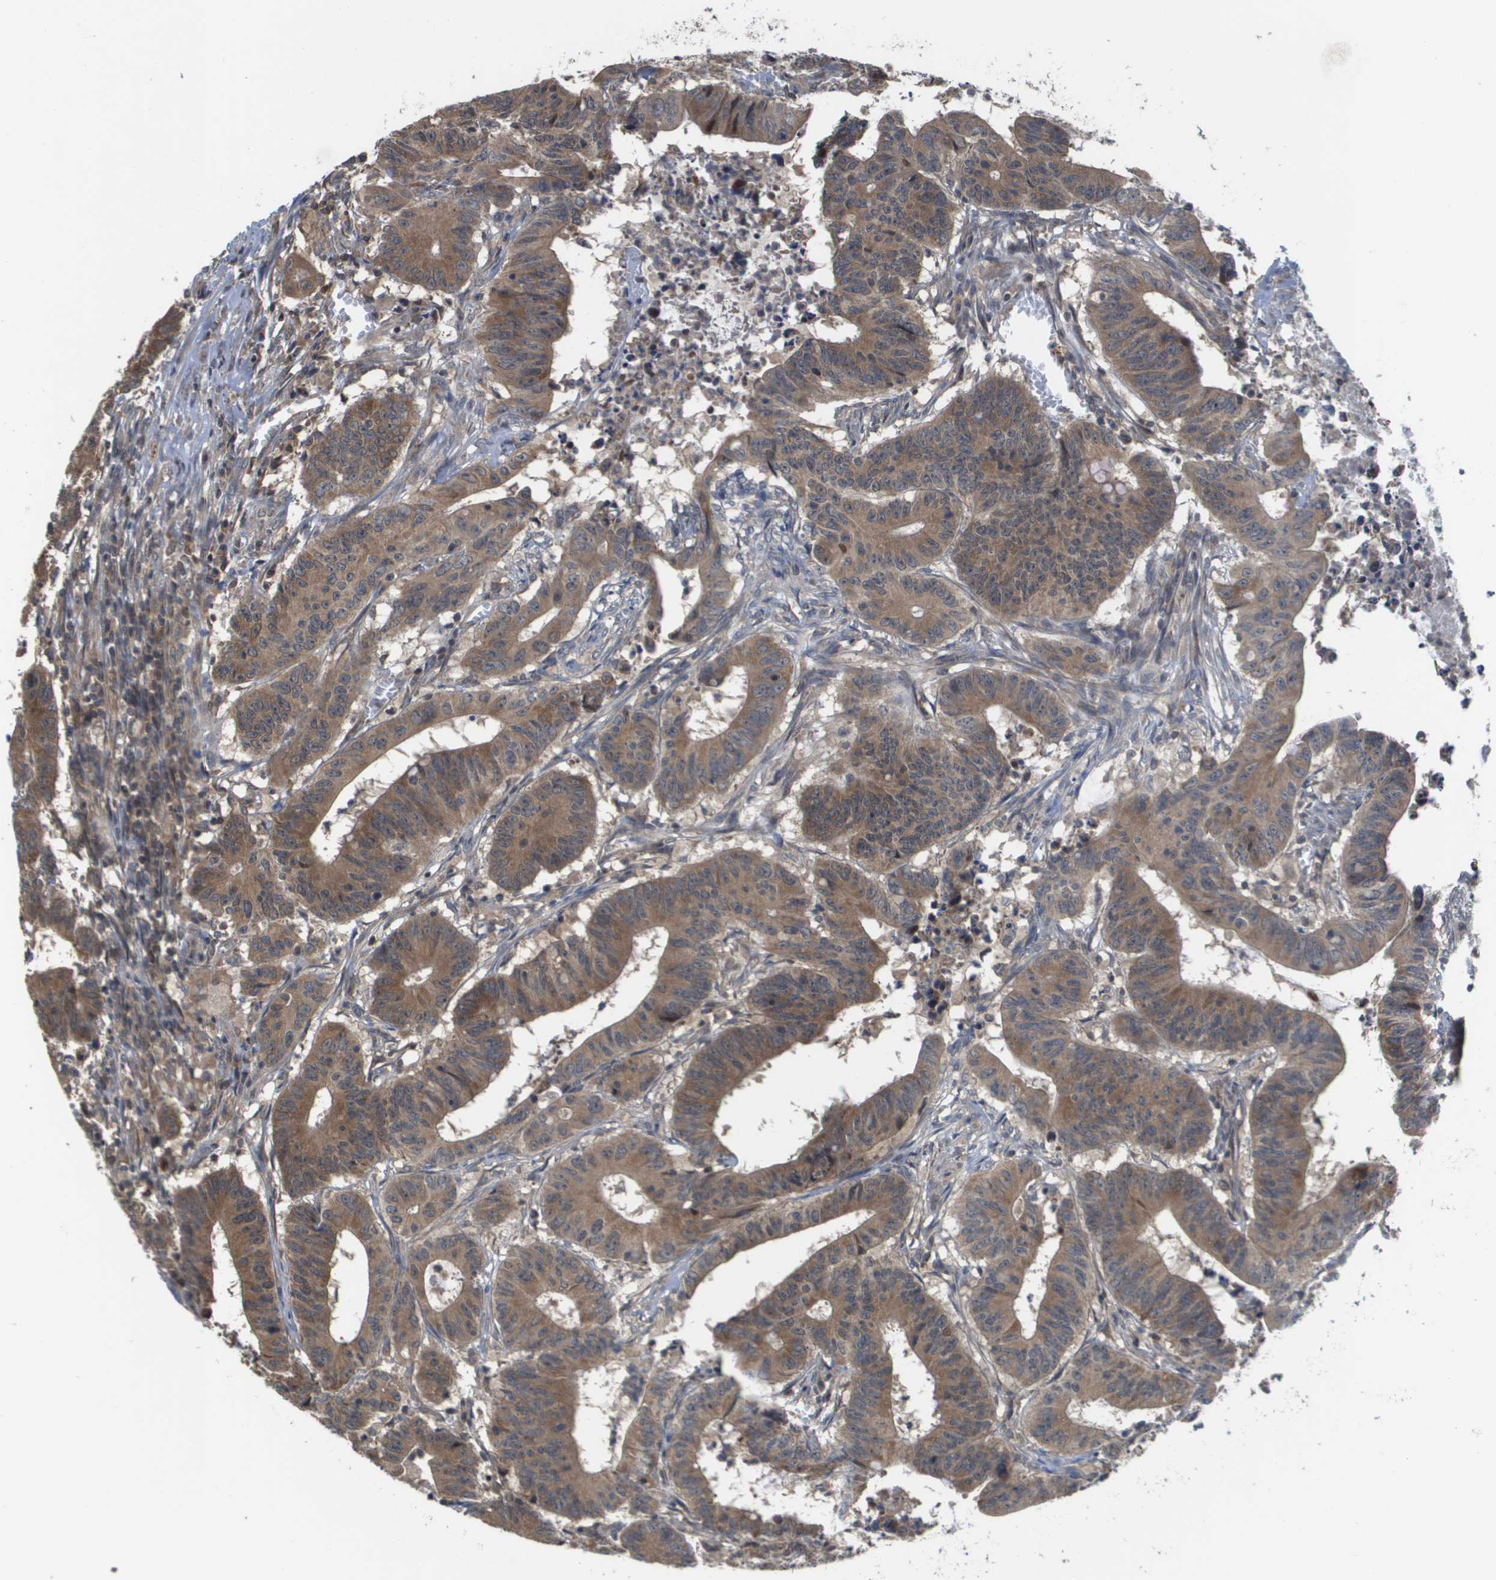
{"staining": {"intensity": "moderate", "quantity": ">75%", "location": "cytoplasmic/membranous"}, "tissue": "colorectal cancer", "cell_type": "Tumor cells", "image_type": "cancer", "snomed": [{"axis": "morphology", "description": "Adenocarcinoma, NOS"}, {"axis": "topography", "description": "Colon"}], "caption": "Tumor cells reveal medium levels of moderate cytoplasmic/membranous positivity in about >75% of cells in adenocarcinoma (colorectal).", "gene": "RBM38", "patient": {"sex": "male", "age": 45}}